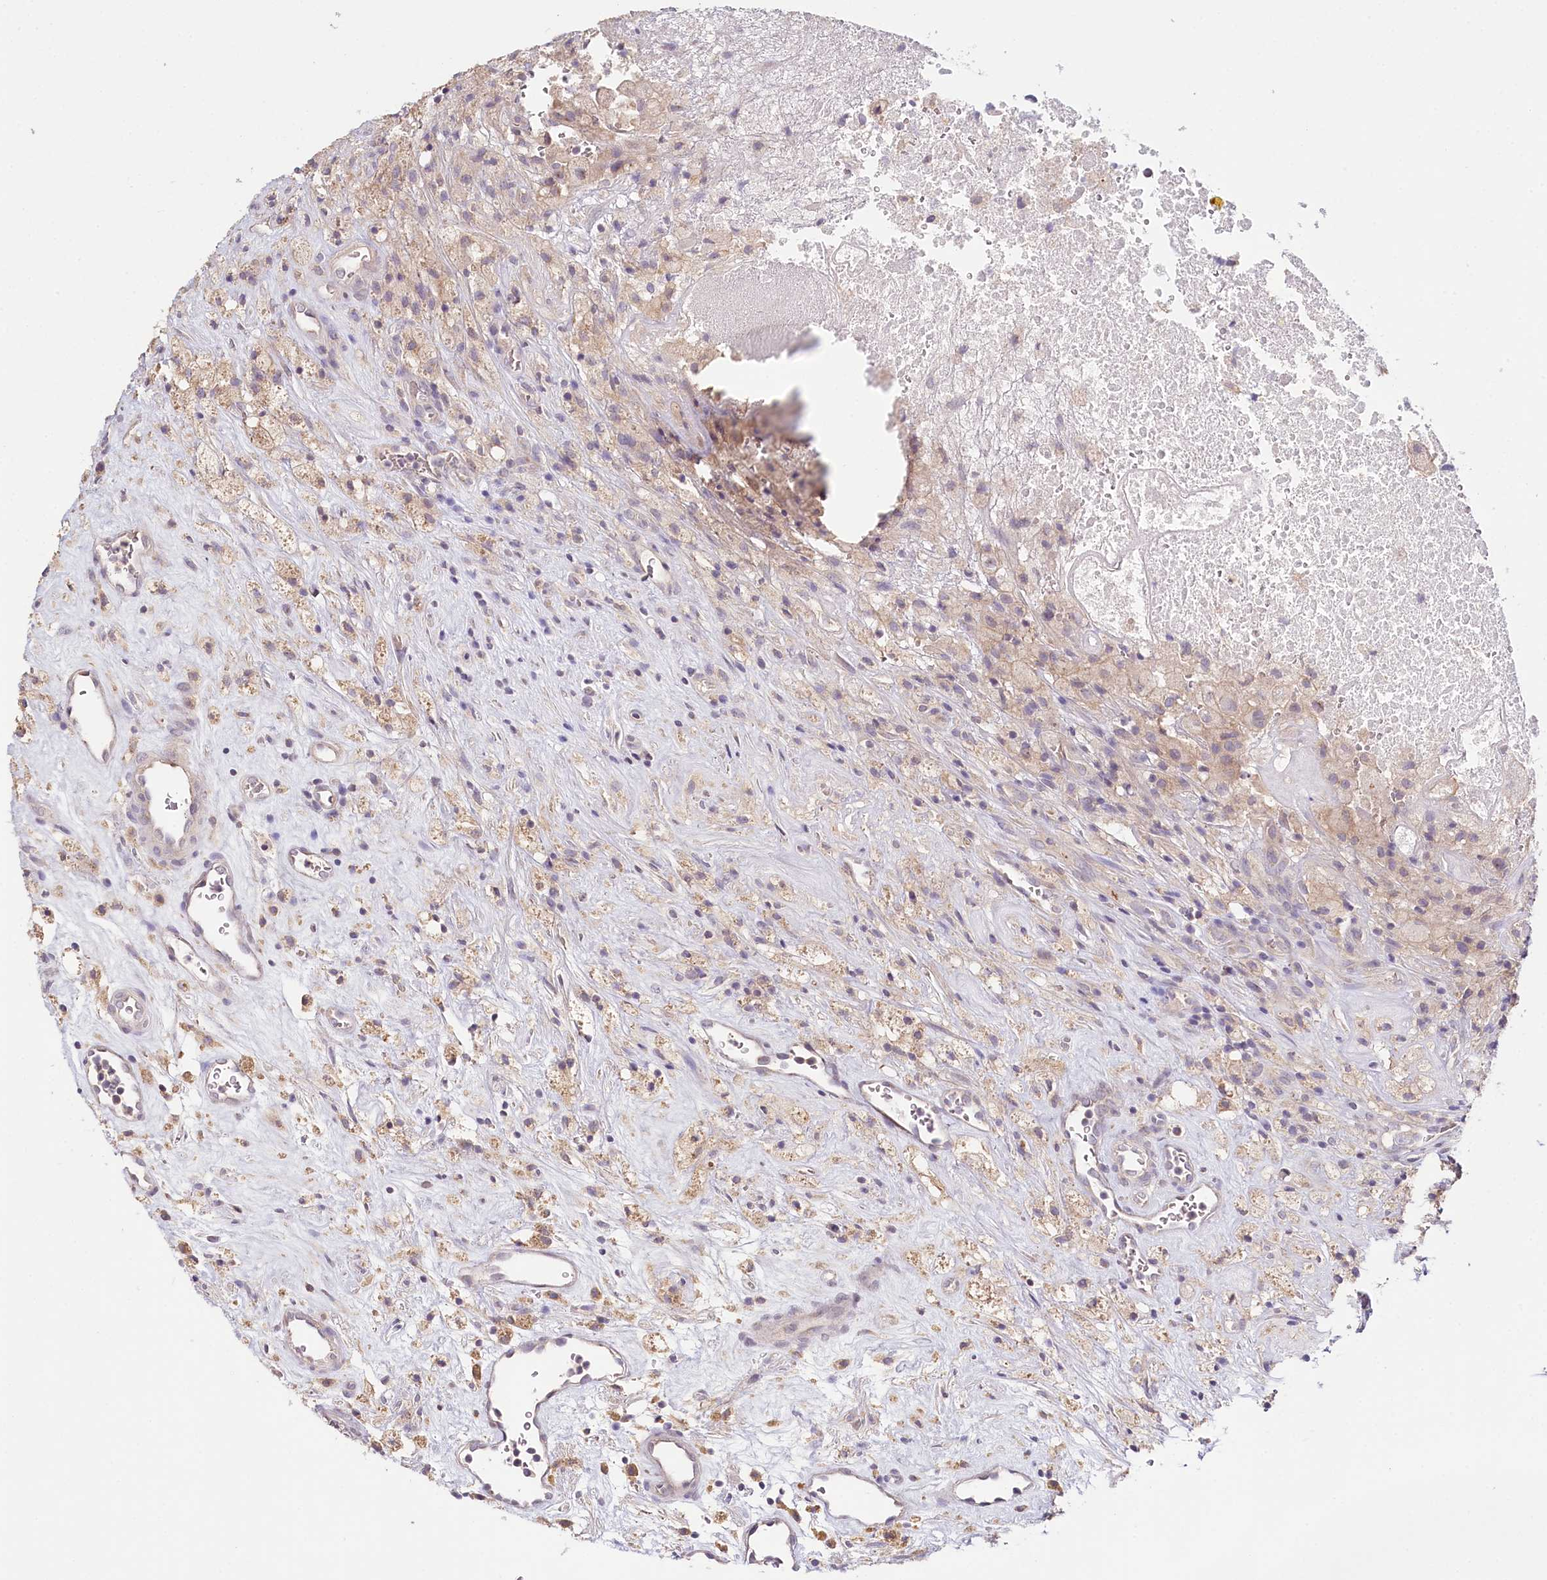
{"staining": {"intensity": "negative", "quantity": "none", "location": "none"}, "tissue": "glioma", "cell_type": "Tumor cells", "image_type": "cancer", "snomed": [{"axis": "morphology", "description": "Glioma, malignant, High grade"}, {"axis": "topography", "description": "Brain"}], "caption": "This micrograph is of malignant high-grade glioma stained with immunohistochemistry to label a protein in brown with the nuclei are counter-stained blue. There is no expression in tumor cells.", "gene": "DAPK1", "patient": {"sex": "male", "age": 76}}